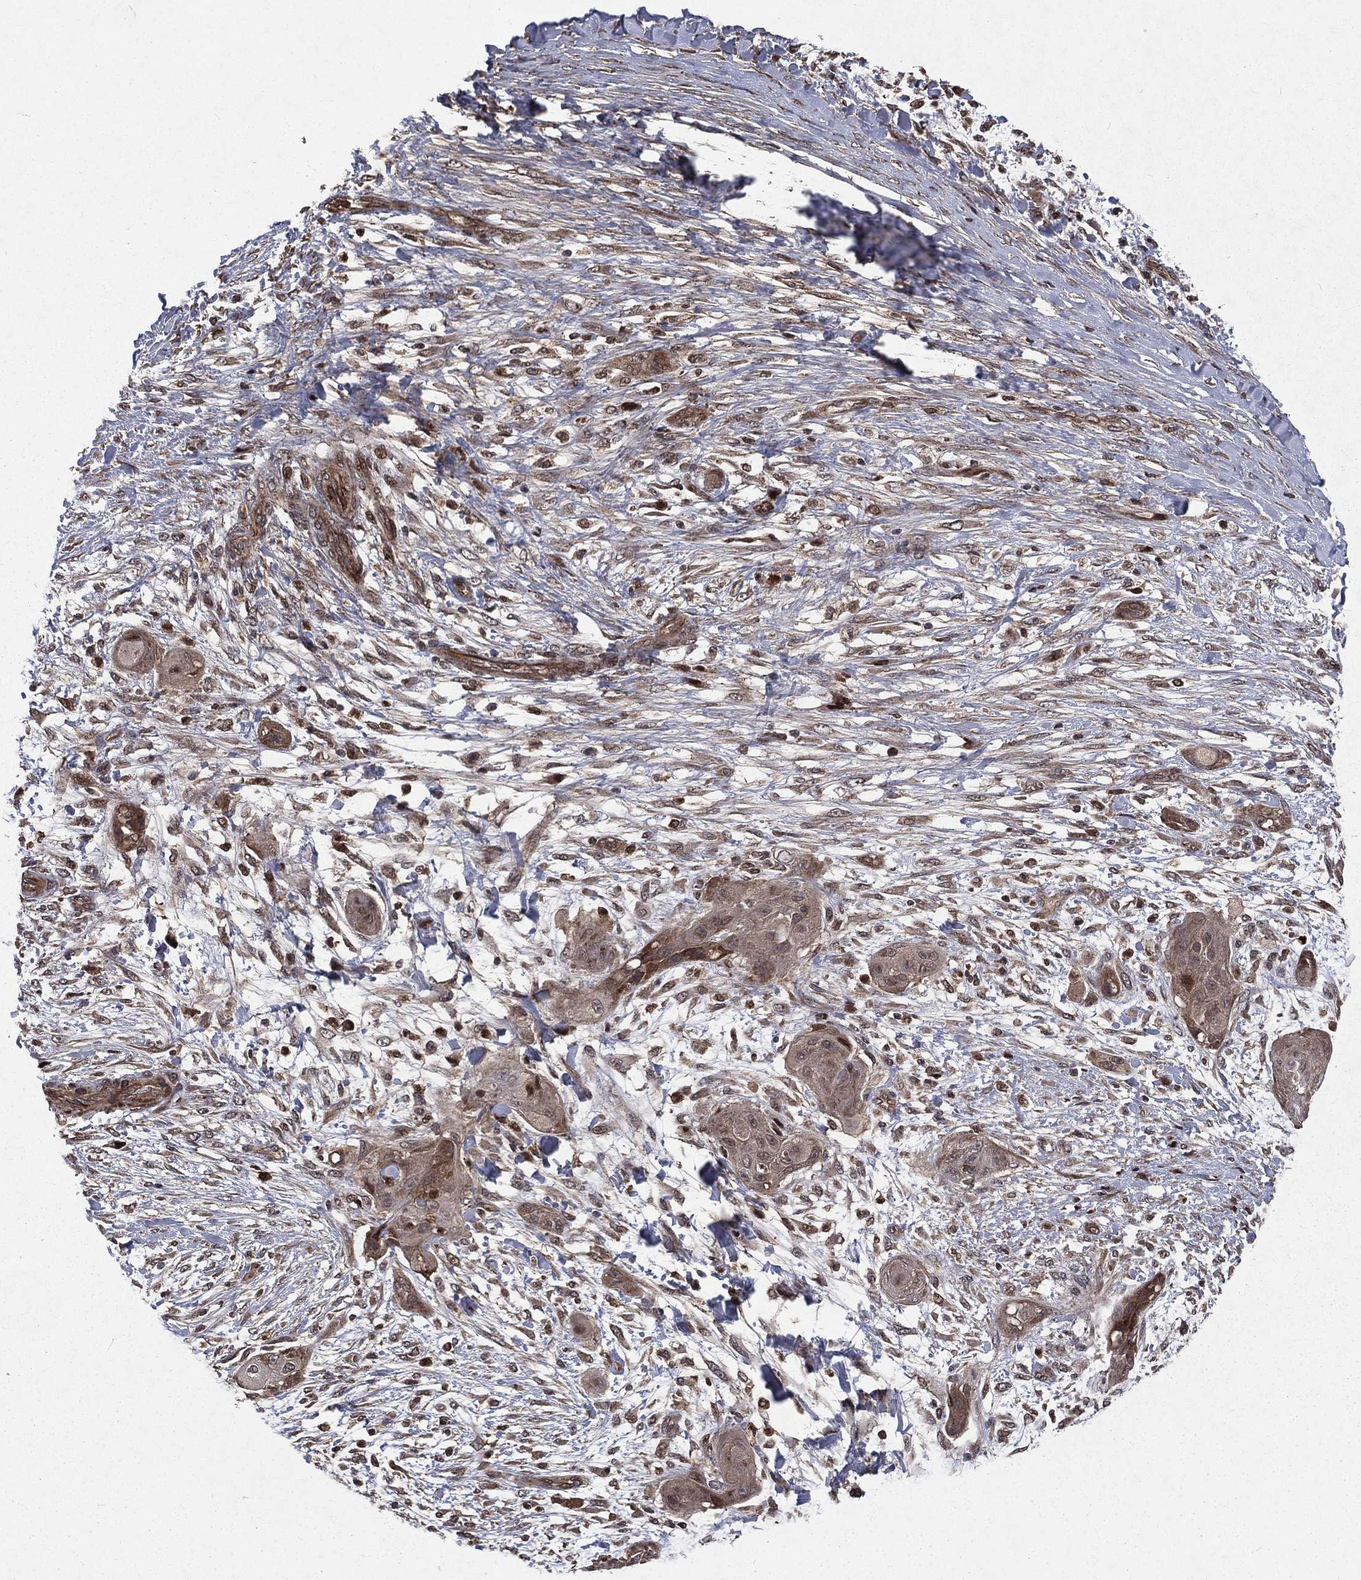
{"staining": {"intensity": "weak", "quantity": "25%-75%", "location": "cytoplasmic/membranous"}, "tissue": "skin cancer", "cell_type": "Tumor cells", "image_type": "cancer", "snomed": [{"axis": "morphology", "description": "Squamous cell carcinoma, NOS"}, {"axis": "topography", "description": "Skin"}], "caption": "This image reveals immunohistochemistry staining of human skin cancer, with low weak cytoplasmic/membranous staining in approximately 25%-75% of tumor cells.", "gene": "LENG8", "patient": {"sex": "male", "age": 62}}